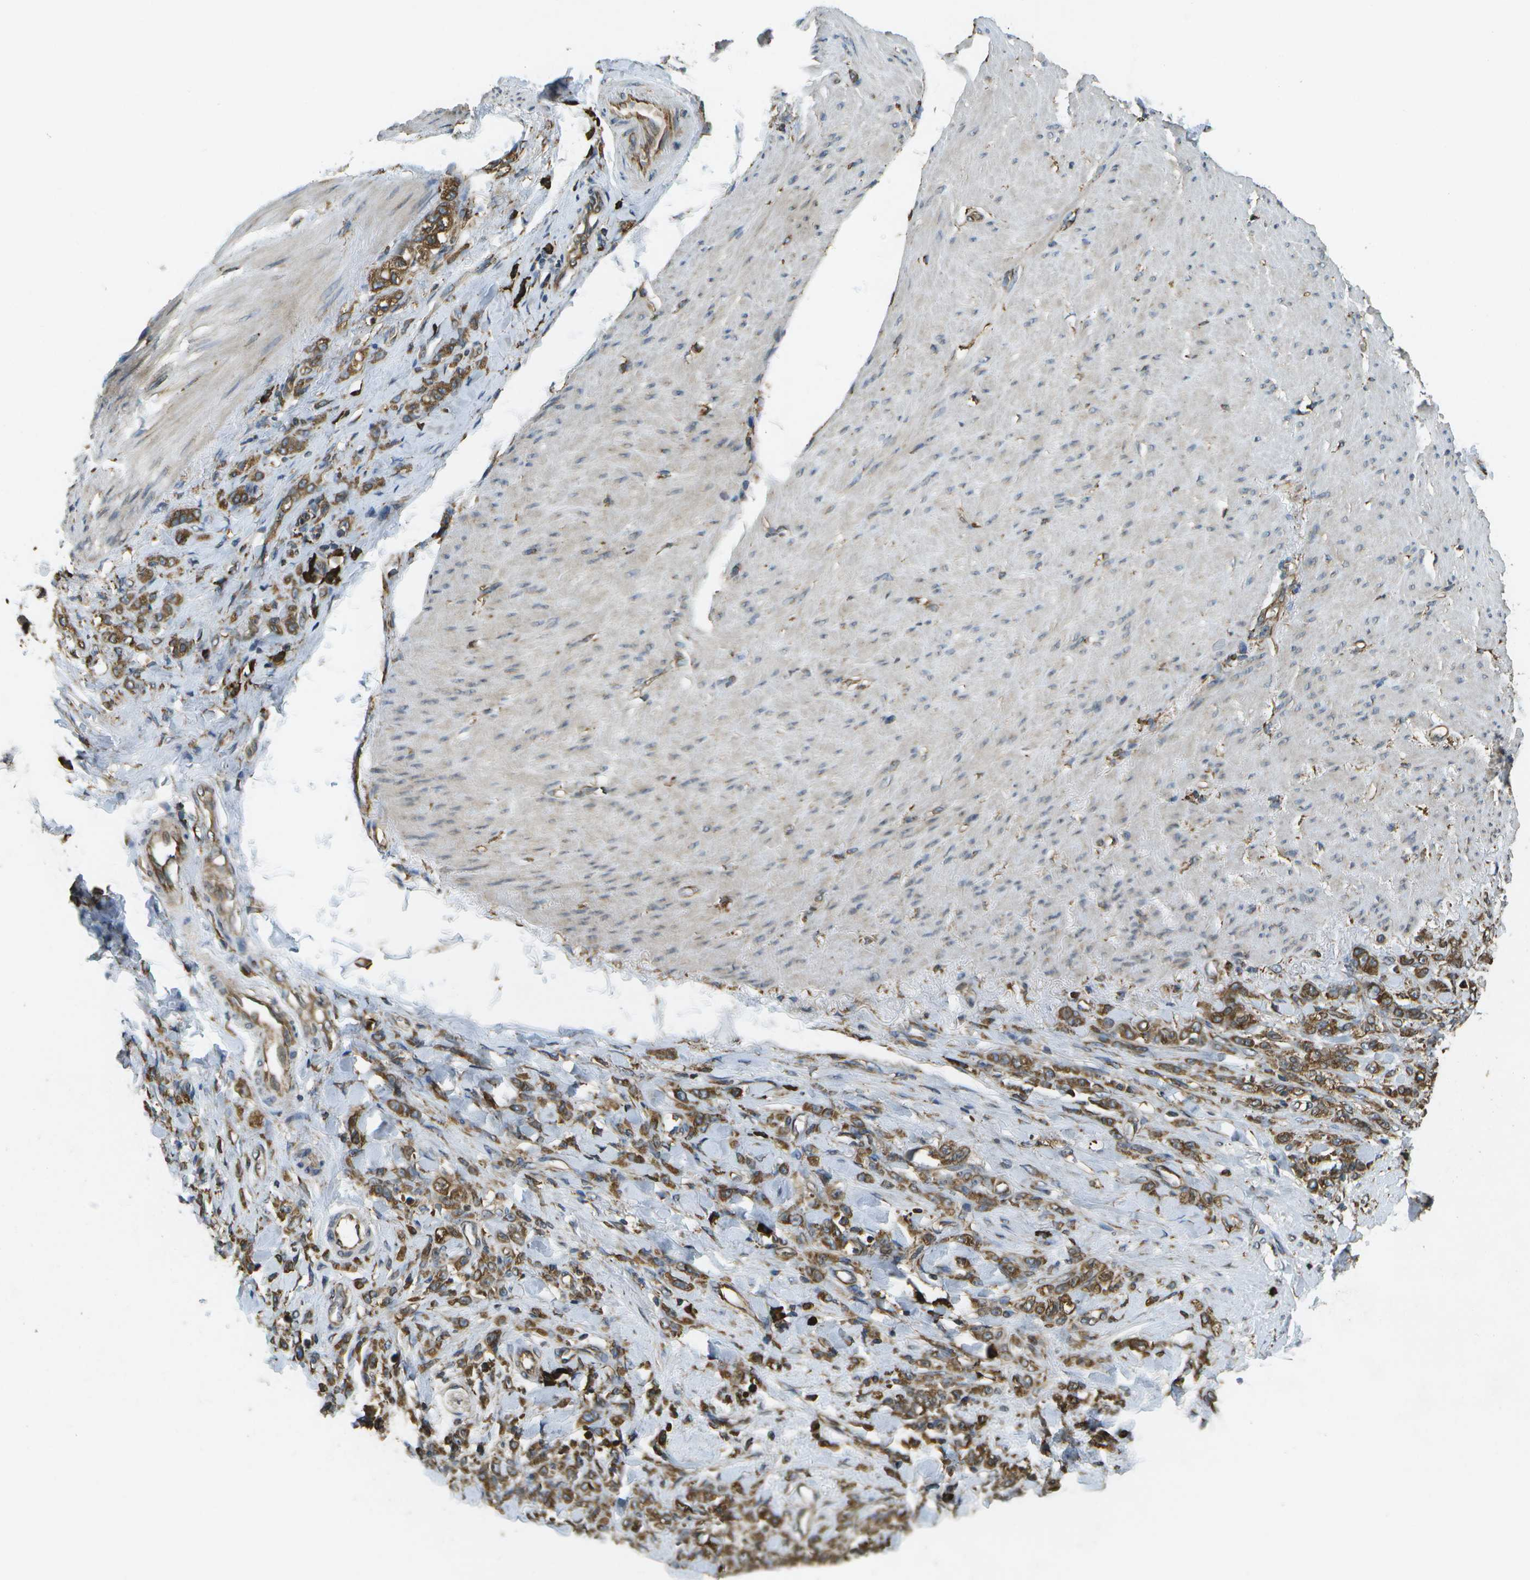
{"staining": {"intensity": "moderate", "quantity": ">75%", "location": "cytoplasmic/membranous"}, "tissue": "stomach cancer", "cell_type": "Tumor cells", "image_type": "cancer", "snomed": [{"axis": "morphology", "description": "Adenocarcinoma, NOS"}, {"axis": "topography", "description": "Stomach"}], "caption": "Immunohistochemistry of stomach cancer shows medium levels of moderate cytoplasmic/membranous expression in about >75% of tumor cells. (DAB (3,3'-diaminobenzidine) IHC with brightfield microscopy, high magnification).", "gene": "PDIA4", "patient": {"sex": "male", "age": 82}}